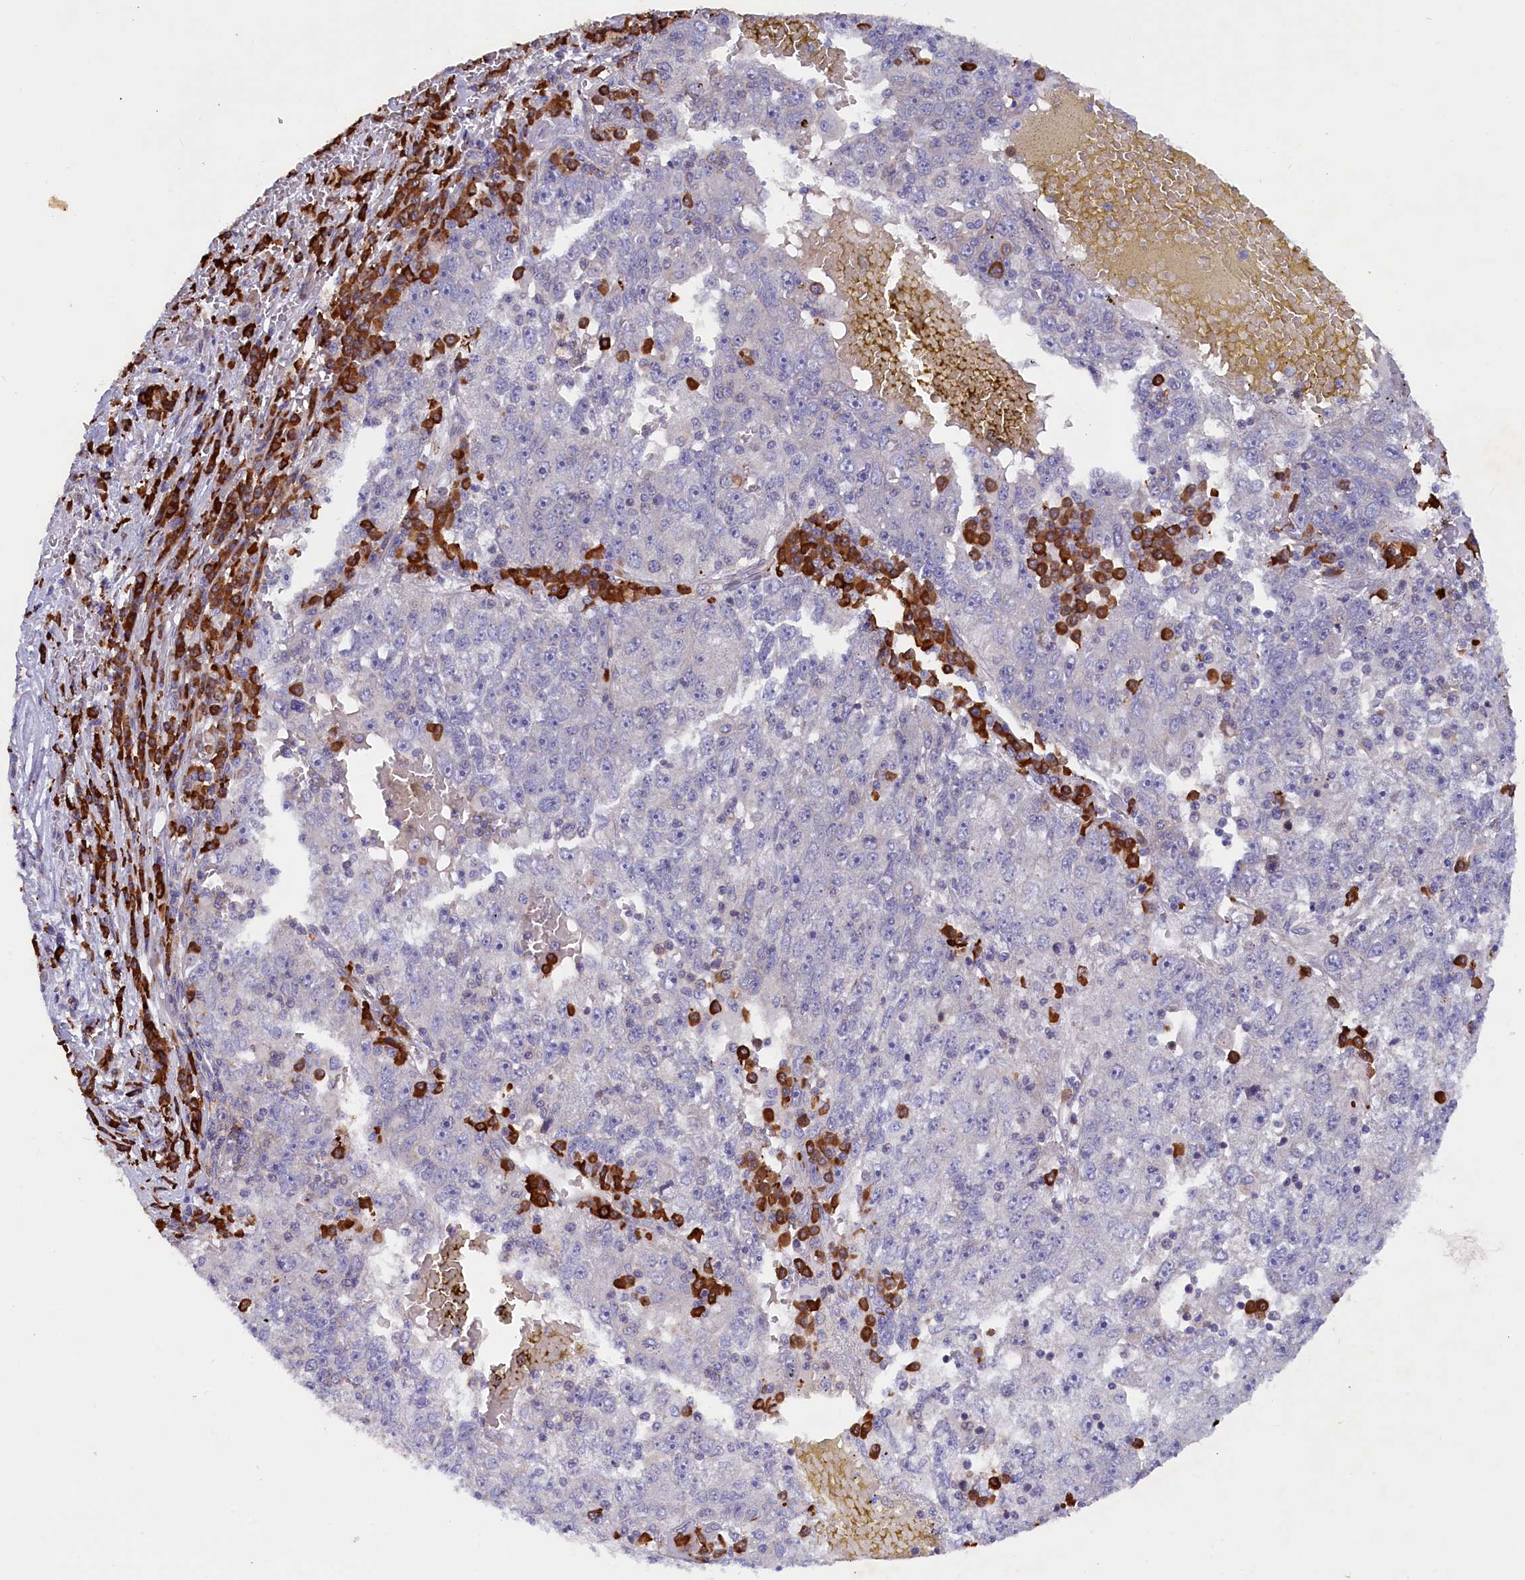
{"staining": {"intensity": "negative", "quantity": "none", "location": "none"}, "tissue": "liver cancer", "cell_type": "Tumor cells", "image_type": "cancer", "snomed": [{"axis": "morphology", "description": "Carcinoma, Hepatocellular, NOS"}, {"axis": "topography", "description": "Liver"}], "caption": "Photomicrograph shows no protein expression in tumor cells of liver cancer (hepatocellular carcinoma) tissue.", "gene": "JPT2", "patient": {"sex": "male", "age": 49}}